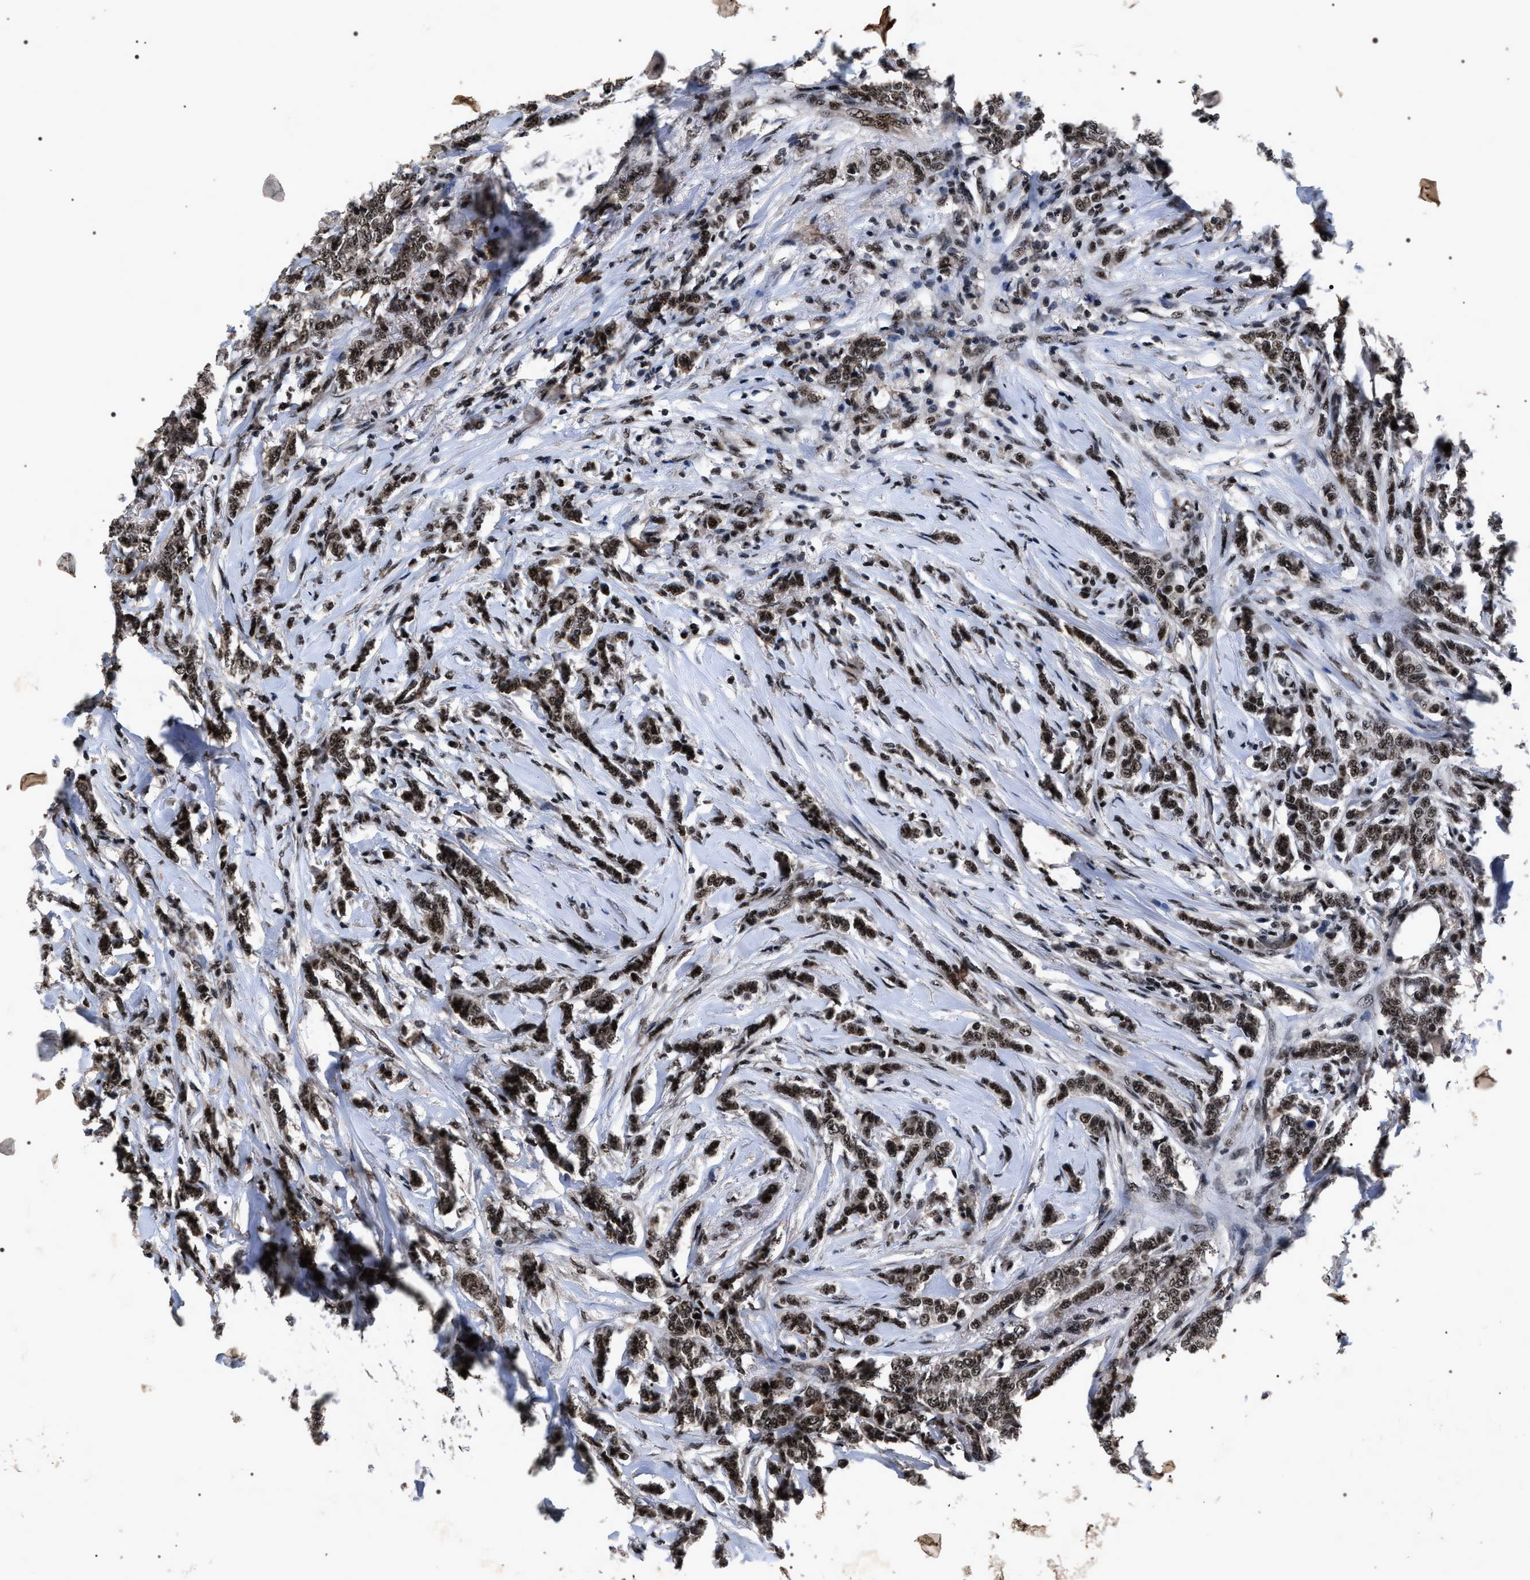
{"staining": {"intensity": "strong", "quantity": ">75%", "location": "nuclear"}, "tissue": "breast cancer", "cell_type": "Tumor cells", "image_type": "cancer", "snomed": [{"axis": "morphology", "description": "Lobular carcinoma"}, {"axis": "topography", "description": "Skin"}, {"axis": "topography", "description": "Breast"}], "caption": "Brown immunohistochemical staining in human breast cancer demonstrates strong nuclear positivity in approximately >75% of tumor cells.", "gene": "RRP1B", "patient": {"sex": "female", "age": 46}}